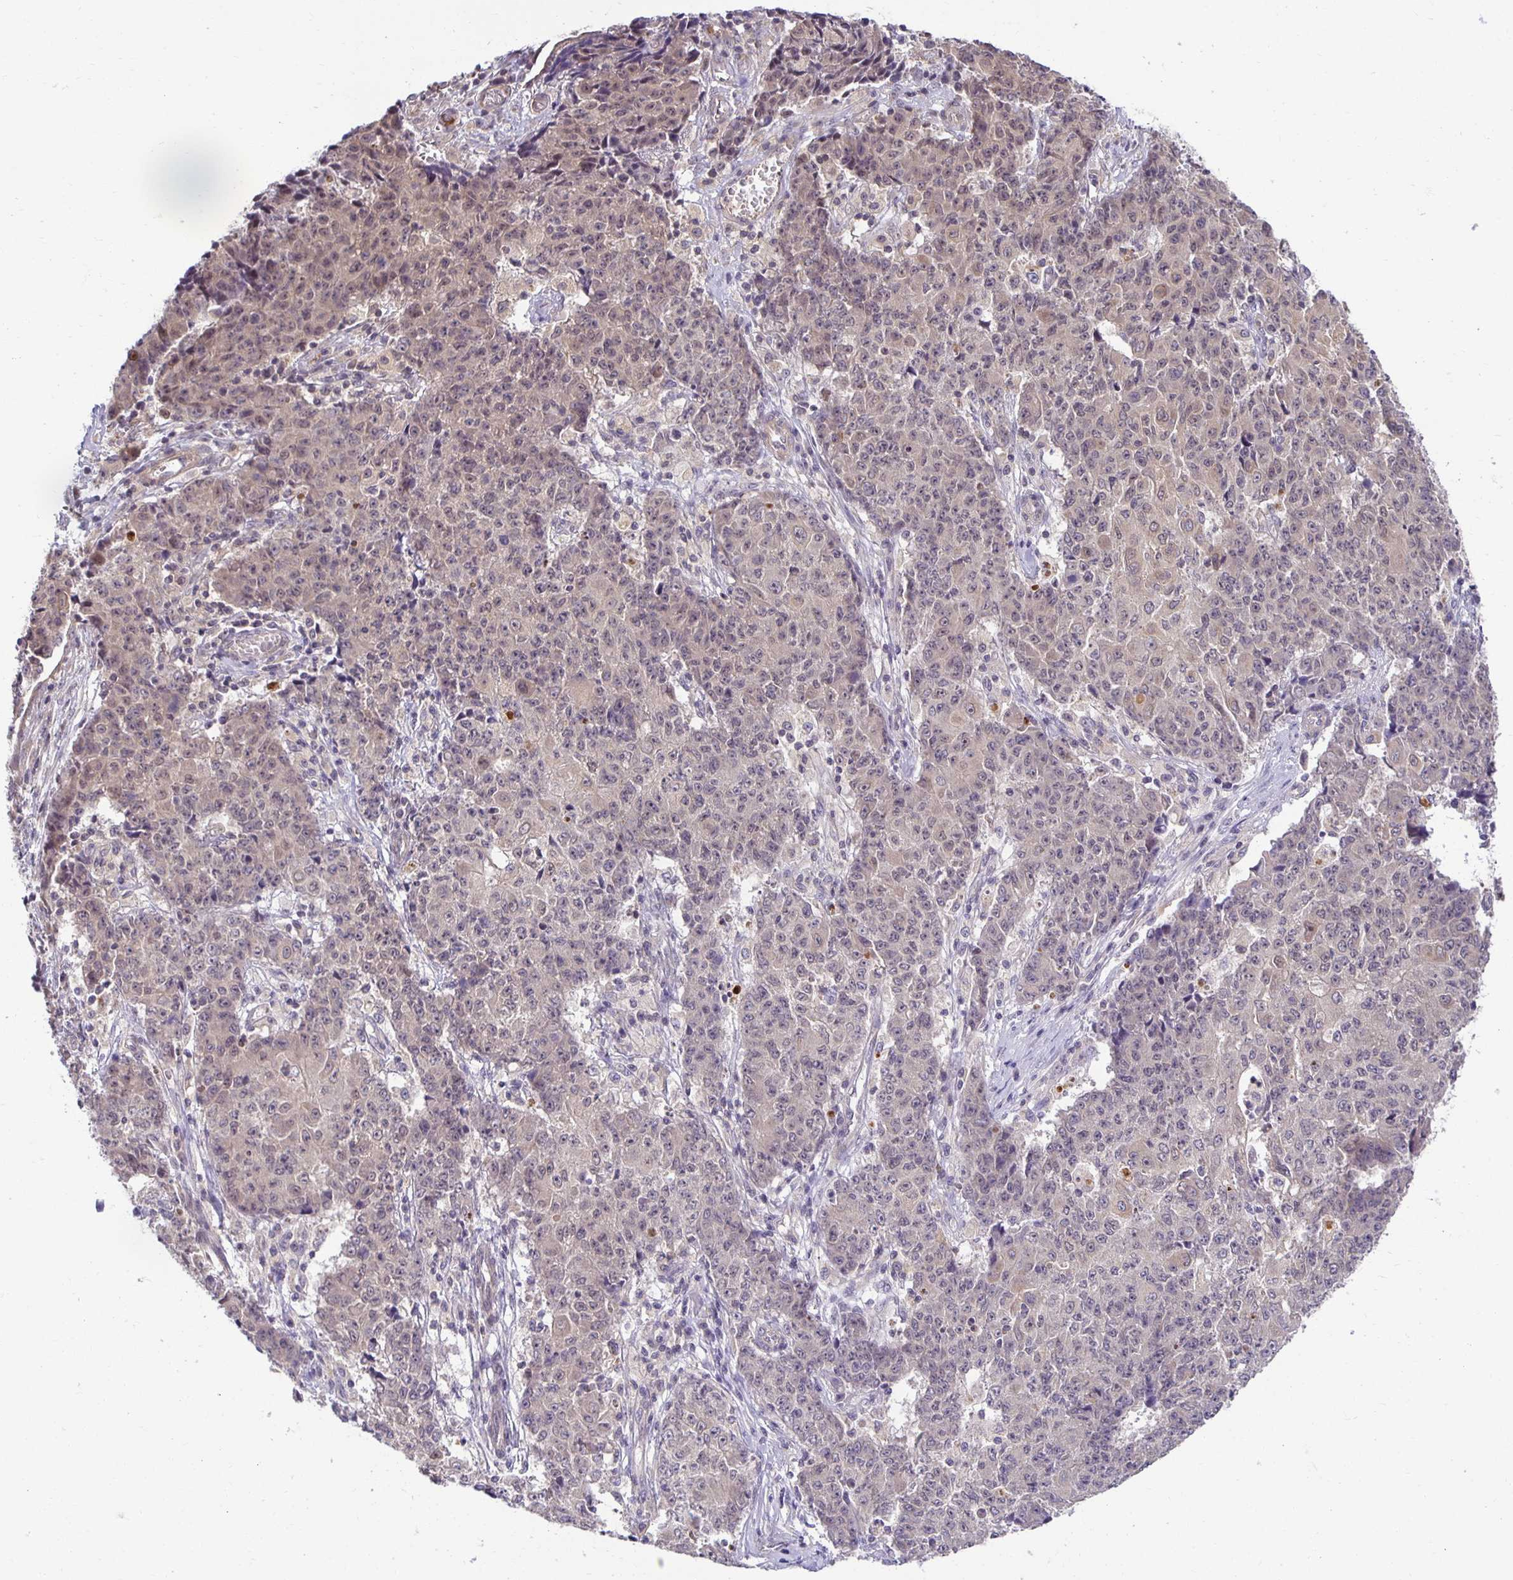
{"staining": {"intensity": "weak", "quantity": "<25%", "location": "nuclear"}, "tissue": "ovarian cancer", "cell_type": "Tumor cells", "image_type": "cancer", "snomed": [{"axis": "morphology", "description": "Carcinoma, endometroid"}, {"axis": "topography", "description": "Ovary"}], "caption": "High magnification brightfield microscopy of ovarian cancer stained with DAB (3,3'-diaminobenzidine) (brown) and counterstained with hematoxylin (blue): tumor cells show no significant expression.", "gene": "MIEN1", "patient": {"sex": "female", "age": 42}}